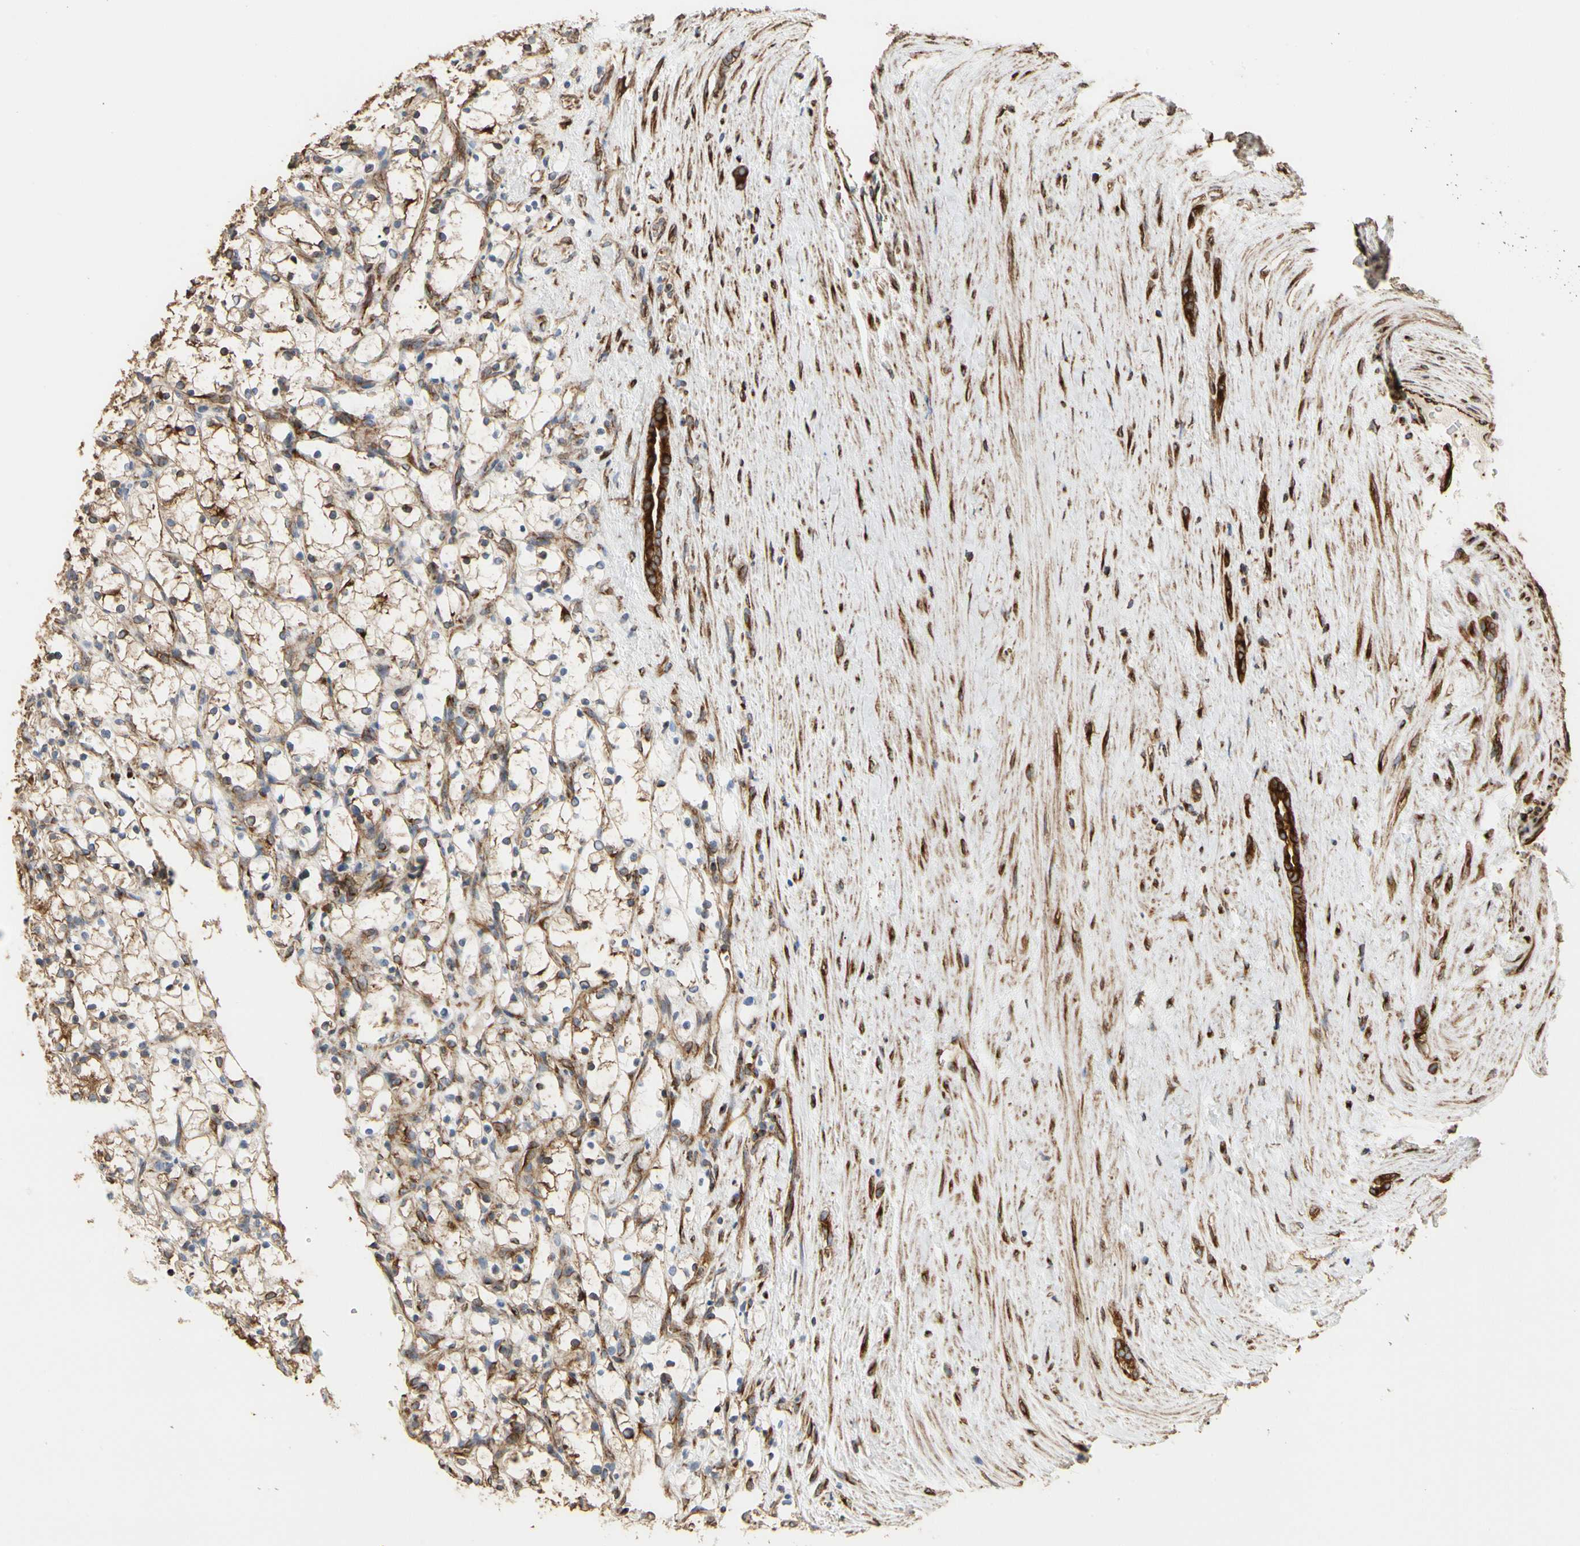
{"staining": {"intensity": "negative", "quantity": "none", "location": "none"}, "tissue": "renal cancer", "cell_type": "Tumor cells", "image_type": "cancer", "snomed": [{"axis": "morphology", "description": "Adenocarcinoma, NOS"}, {"axis": "topography", "description": "Kidney"}], "caption": "A high-resolution photomicrograph shows IHC staining of renal adenocarcinoma, which exhibits no significant staining in tumor cells.", "gene": "TUBA1A", "patient": {"sex": "female", "age": 69}}